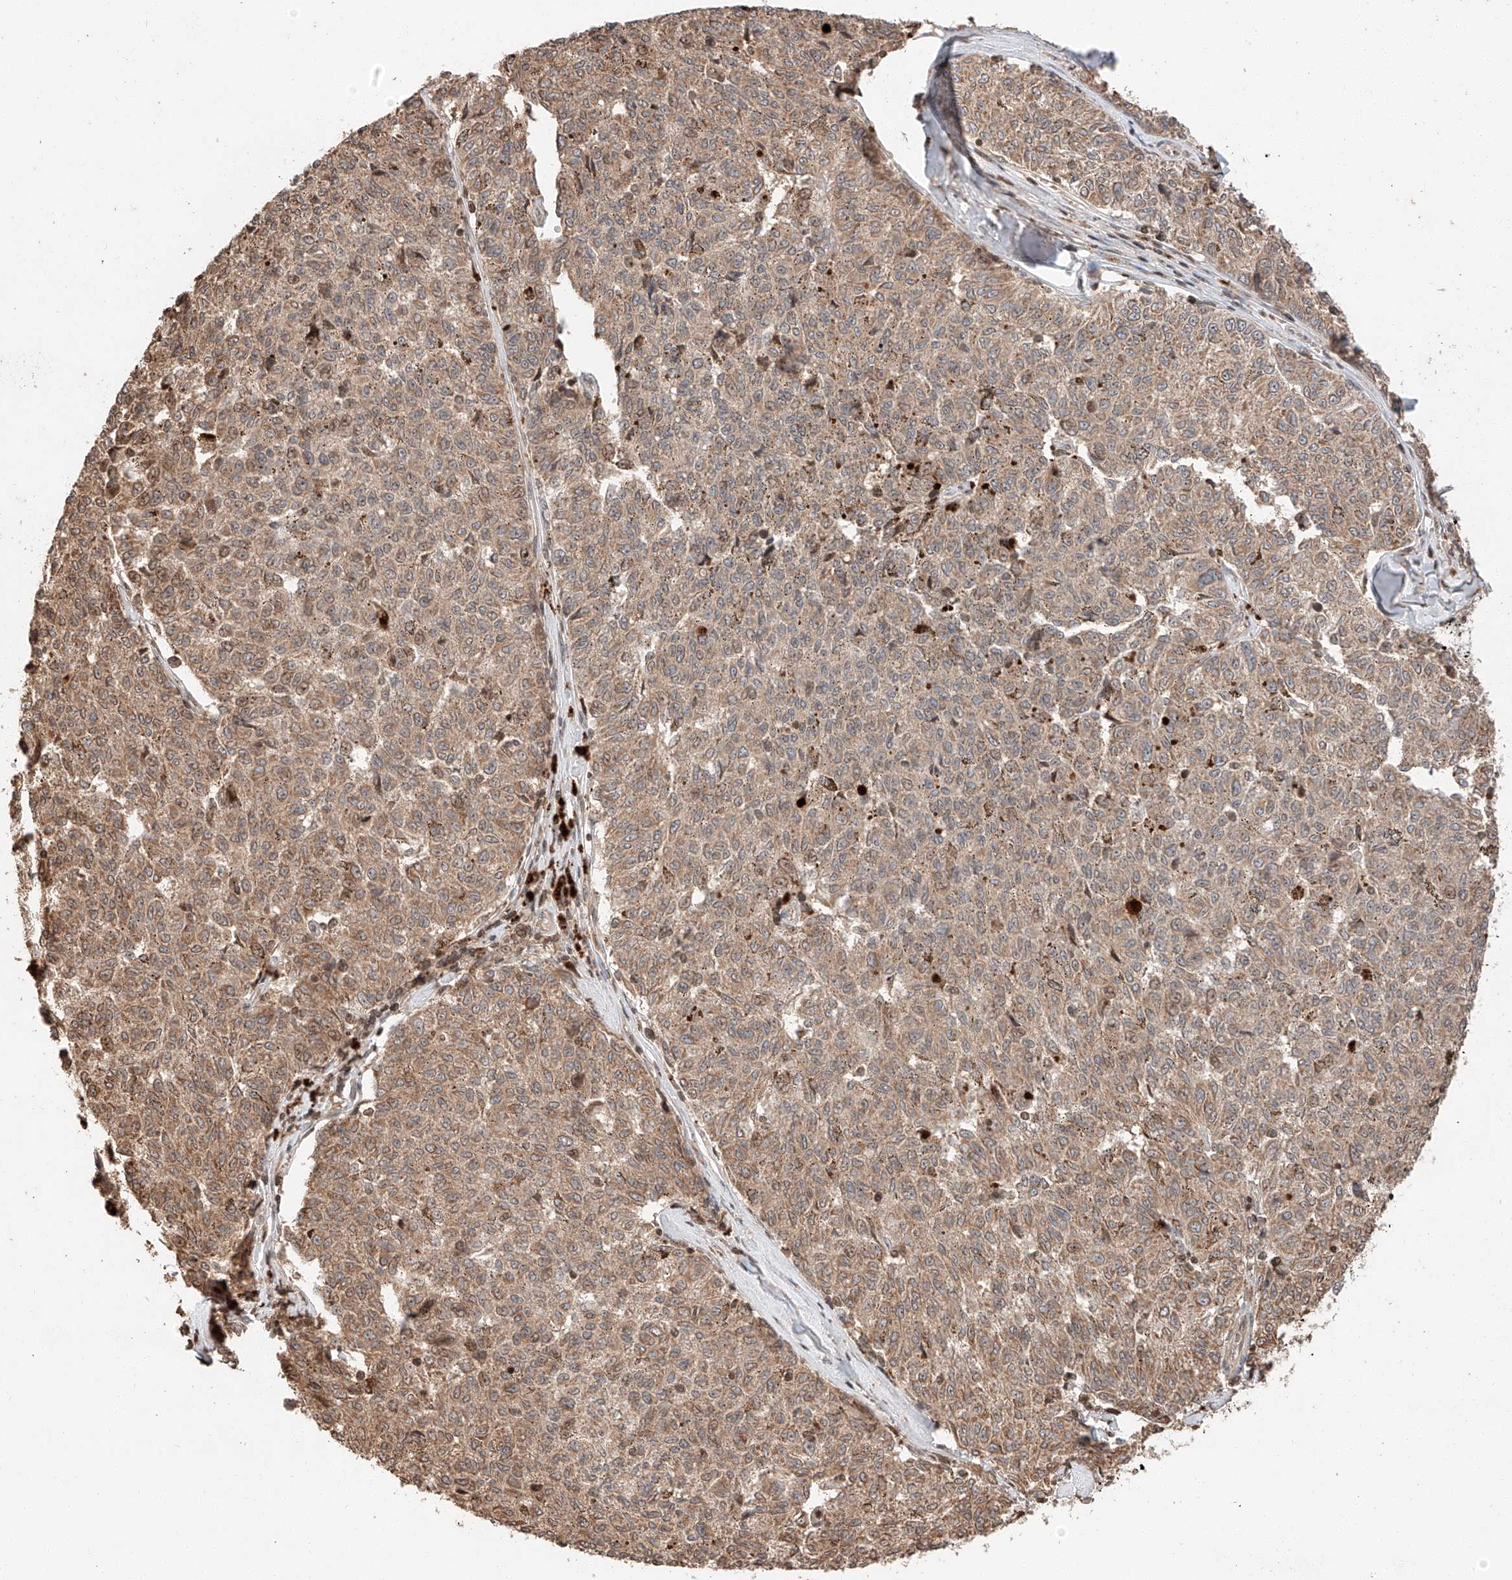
{"staining": {"intensity": "moderate", "quantity": ">75%", "location": "cytoplasmic/membranous"}, "tissue": "melanoma", "cell_type": "Tumor cells", "image_type": "cancer", "snomed": [{"axis": "morphology", "description": "Malignant melanoma, NOS"}, {"axis": "topography", "description": "Skin"}], "caption": "Immunohistochemistry photomicrograph of neoplastic tissue: malignant melanoma stained using immunohistochemistry (IHC) reveals medium levels of moderate protein expression localized specifically in the cytoplasmic/membranous of tumor cells, appearing as a cytoplasmic/membranous brown color.", "gene": "ARHGAP33", "patient": {"sex": "female", "age": 72}}